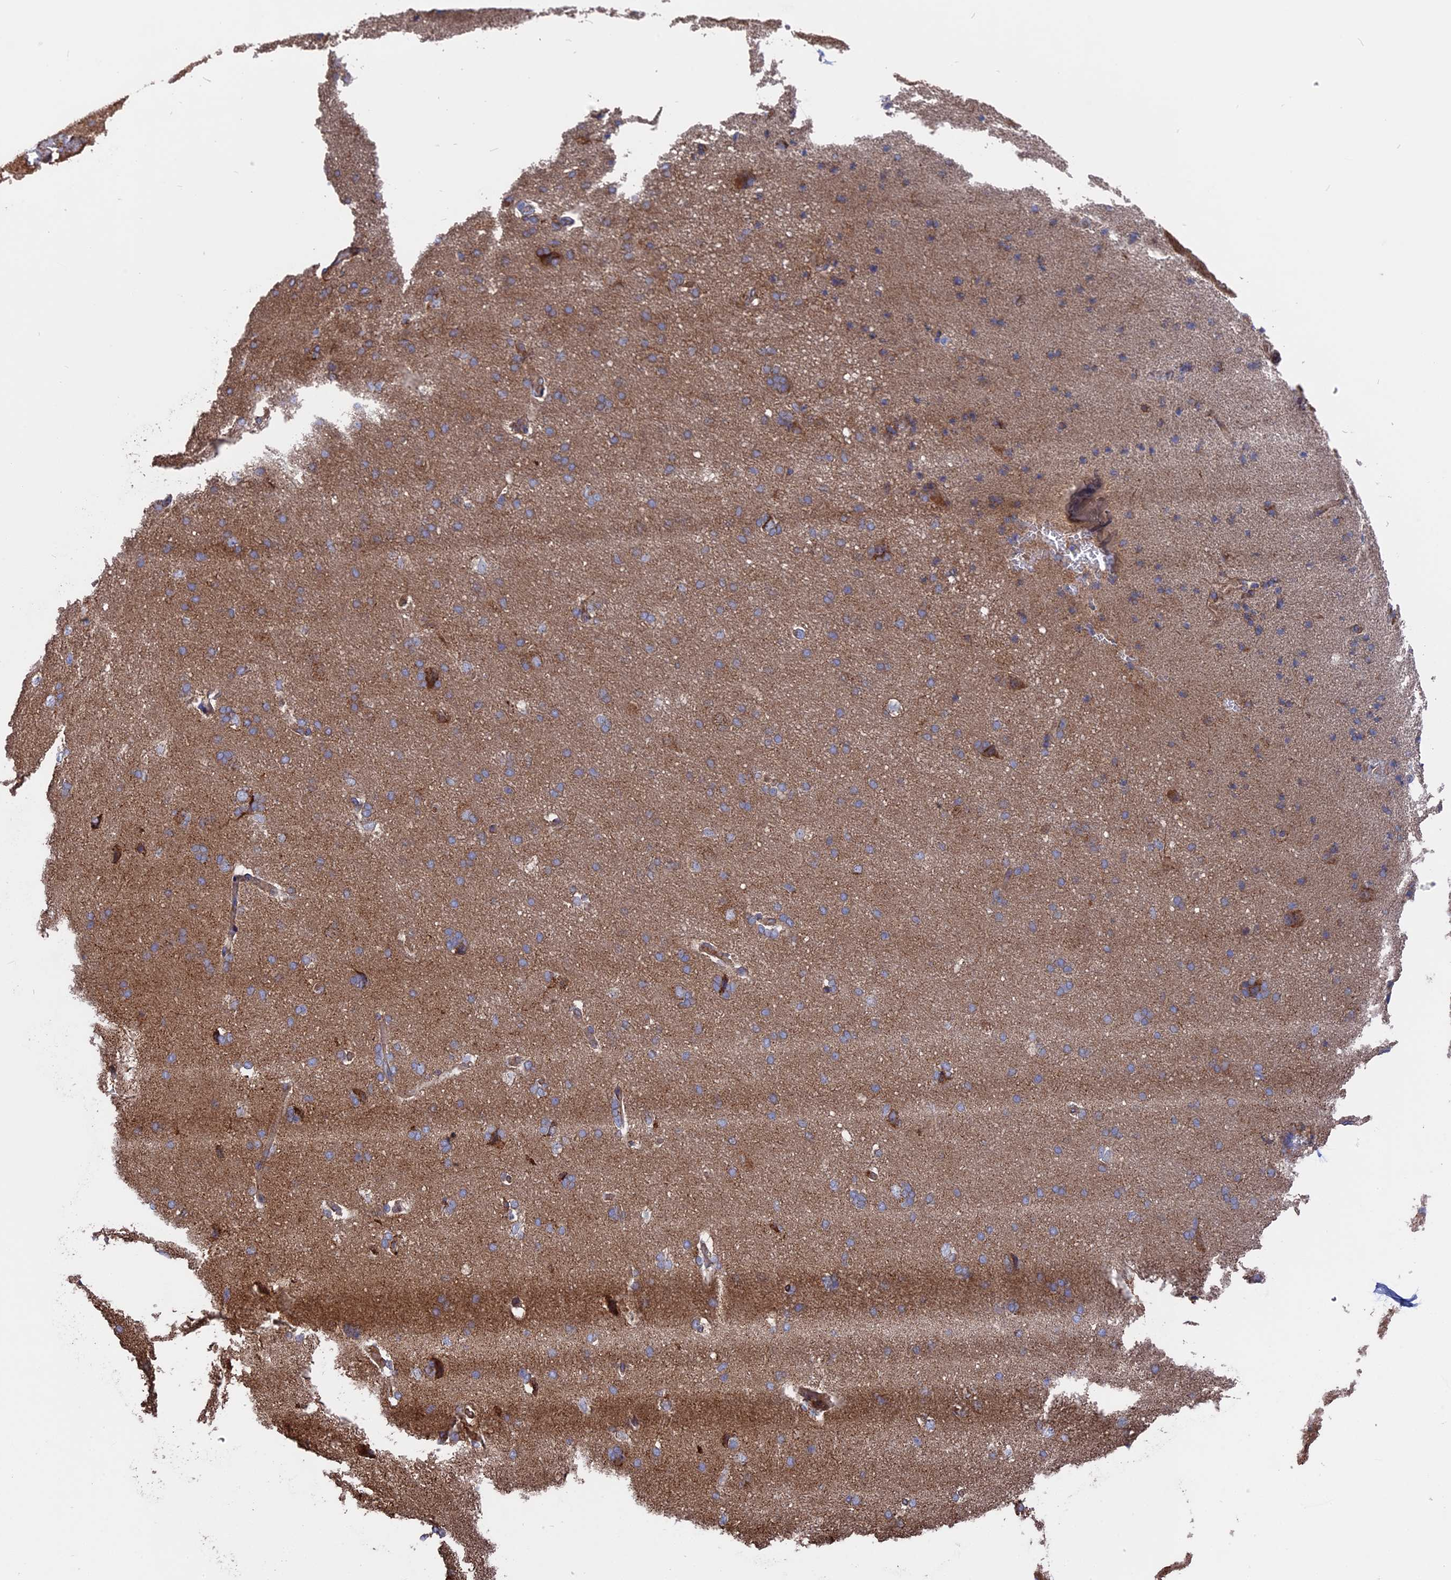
{"staining": {"intensity": "moderate", "quantity": ">75%", "location": "cytoplasmic/membranous"}, "tissue": "cerebral cortex", "cell_type": "Endothelial cells", "image_type": "normal", "snomed": [{"axis": "morphology", "description": "Normal tissue, NOS"}, {"axis": "topography", "description": "Cerebral cortex"}], "caption": "Immunohistochemistry (IHC) image of normal cerebral cortex: human cerebral cortex stained using immunohistochemistry shows medium levels of moderate protein expression localized specifically in the cytoplasmic/membranous of endothelial cells, appearing as a cytoplasmic/membranous brown color.", "gene": "TELO2", "patient": {"sex": "male", "age": 62}}